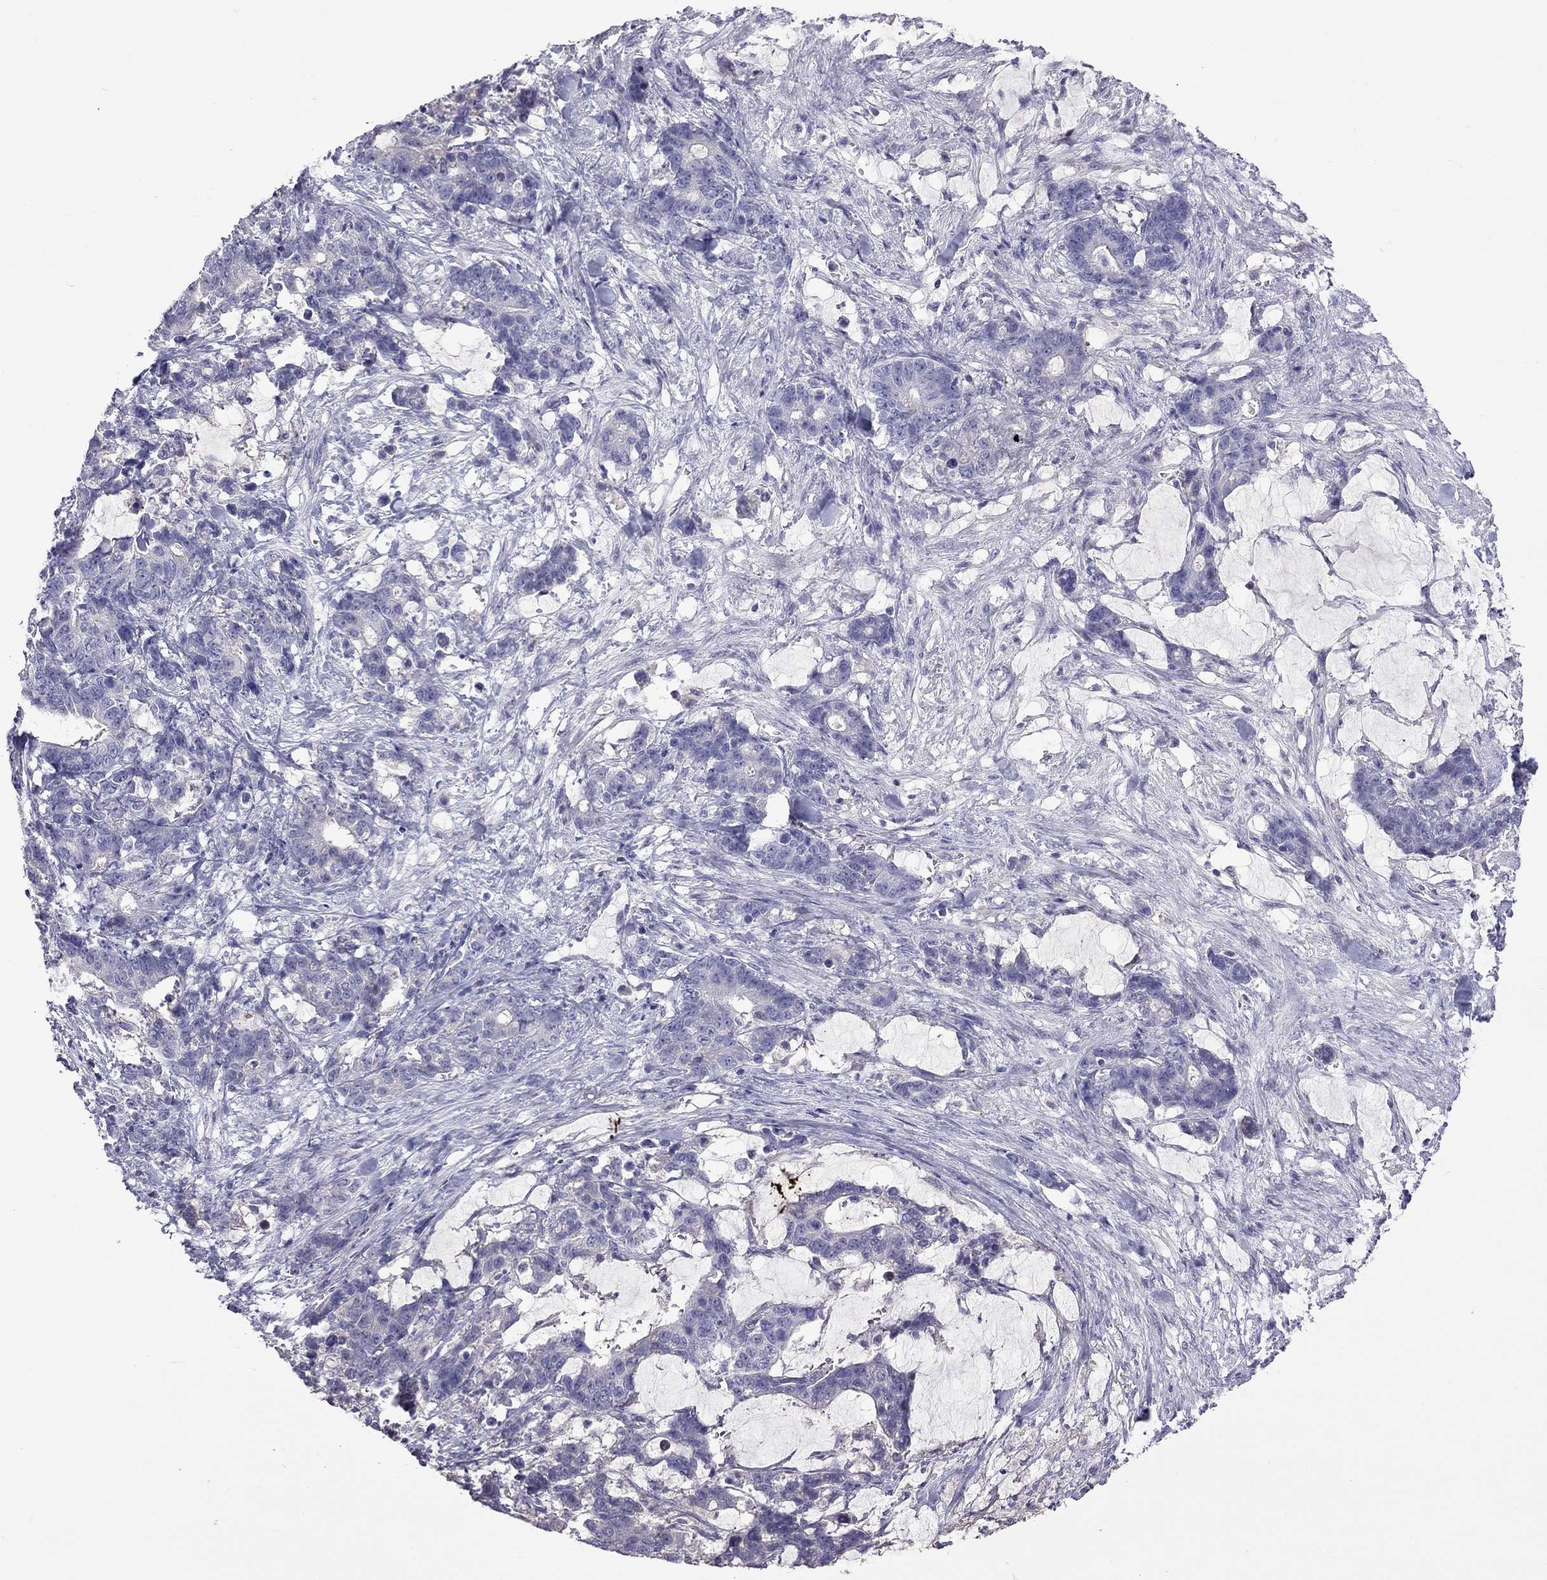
{"staining": {"intensity": "negative", "quantity": "none", "location": "none"}, "tissue": "stomach cancer", "cell_type": "Tumor cells", "image_type": "cancer", "snomed": [{"axis": "morphology", "description": "Normal tissue, NOS"}, {"axis": "morphology", "description": "Adenocarcinoma, NOS"}, {"axis": "topography", "description": "Stomach"}], "caption": "Tumor cells are negative for brown protein staining in stomach cancer.", "gene": "FEZ1", "patient": {"sex": "female", "age": 64}}